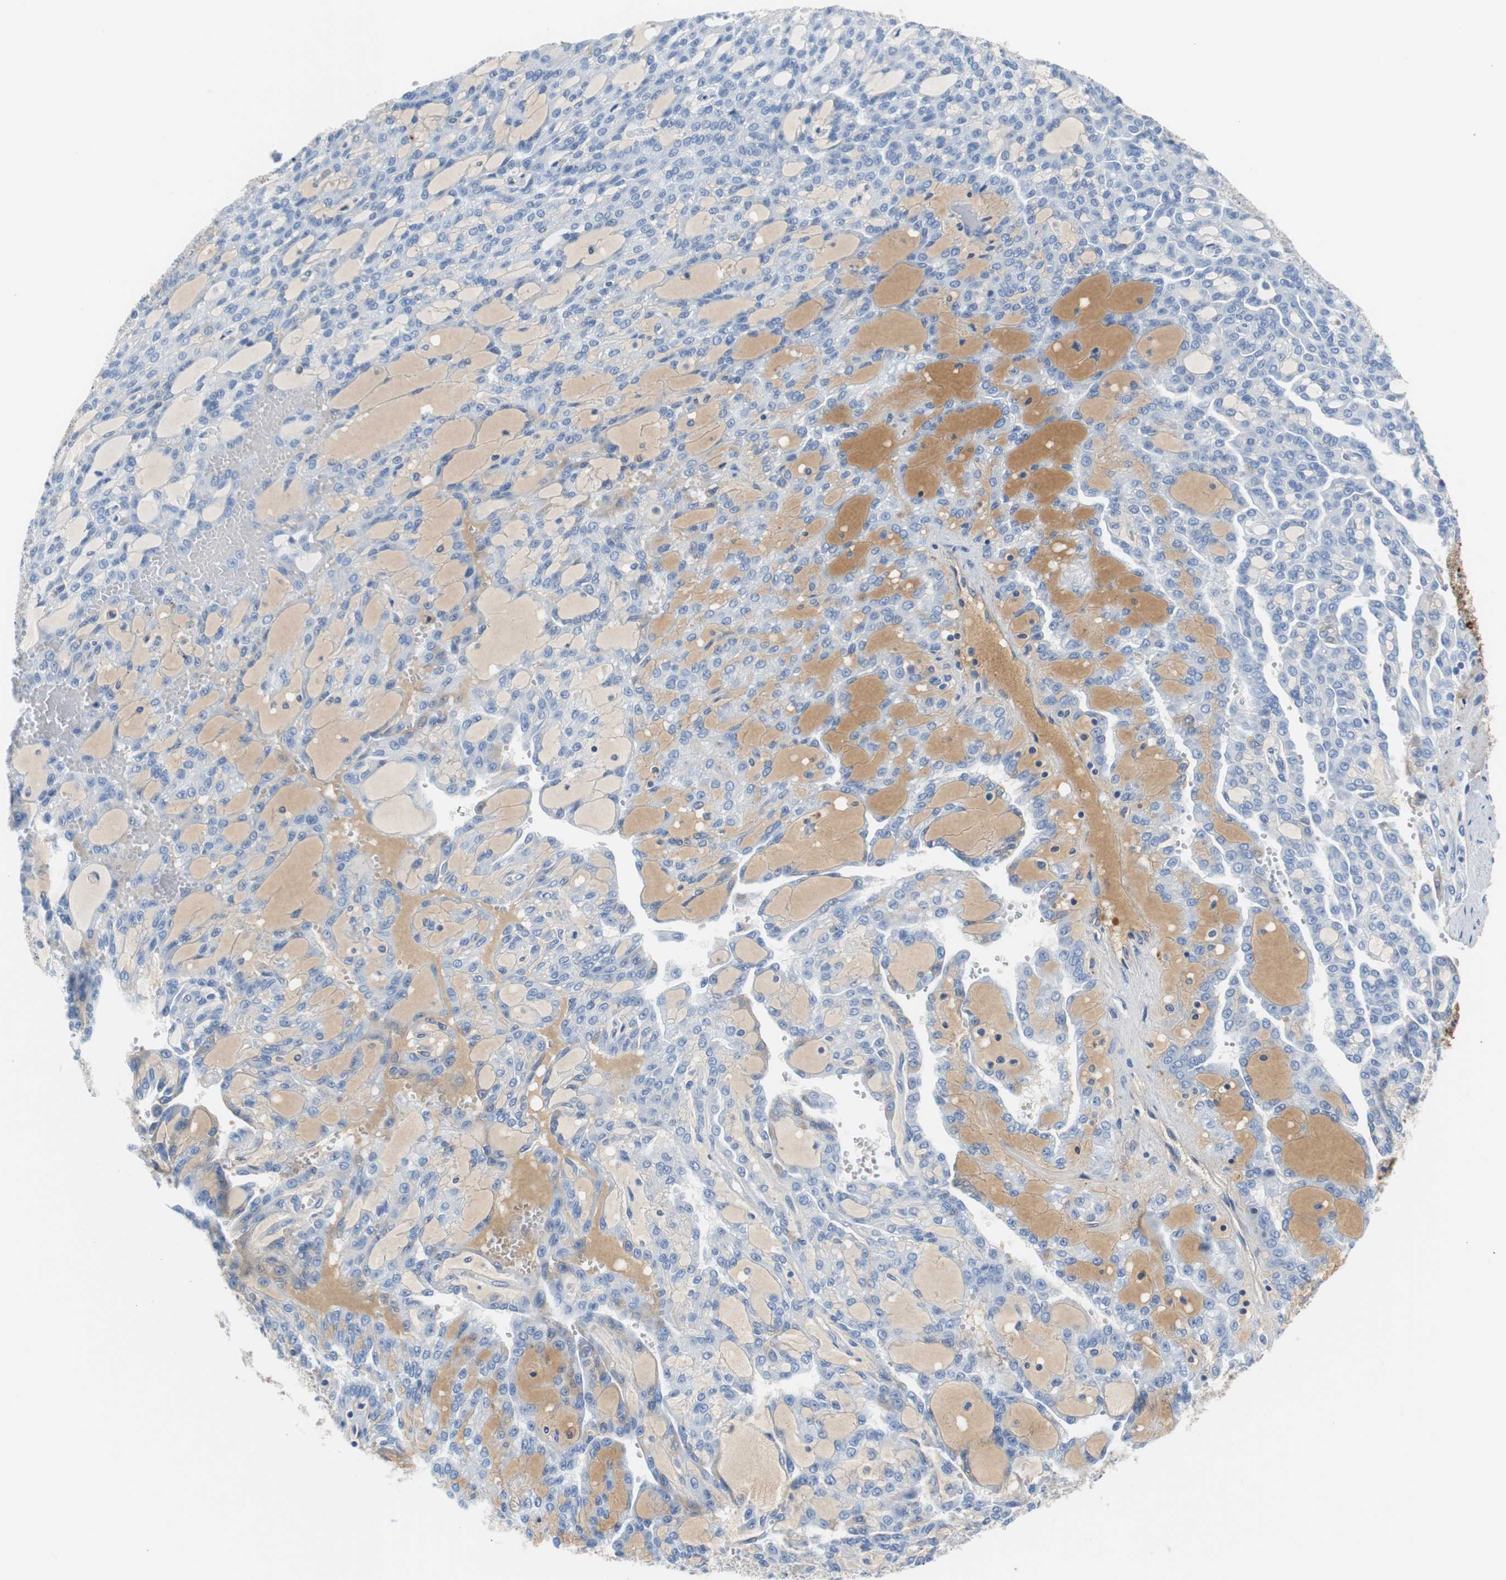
{"staining": {"intensity": "negative", "quantity": "none", "location": "none"}, "tissue": "renal cancer", "cell_type": "Tumor cells", "image_type": "cancer", "snomed": [{"axis": "morphology", "description": "Adenocarcinoma, NOS"}, {"axis": "topography", "description": "Kidney"}], "caption": "This is a image of immunohistochemistry (IHC) staining of renal cancer, which shows no staining in tumor cells. (DAB (3,3'-diaminobenzidine) immunohistochemistry (IHC) visualized using brightfield microscopy, high magnification).", "gene": "APCS", "patient": {"sex": "male", "age": 63}}